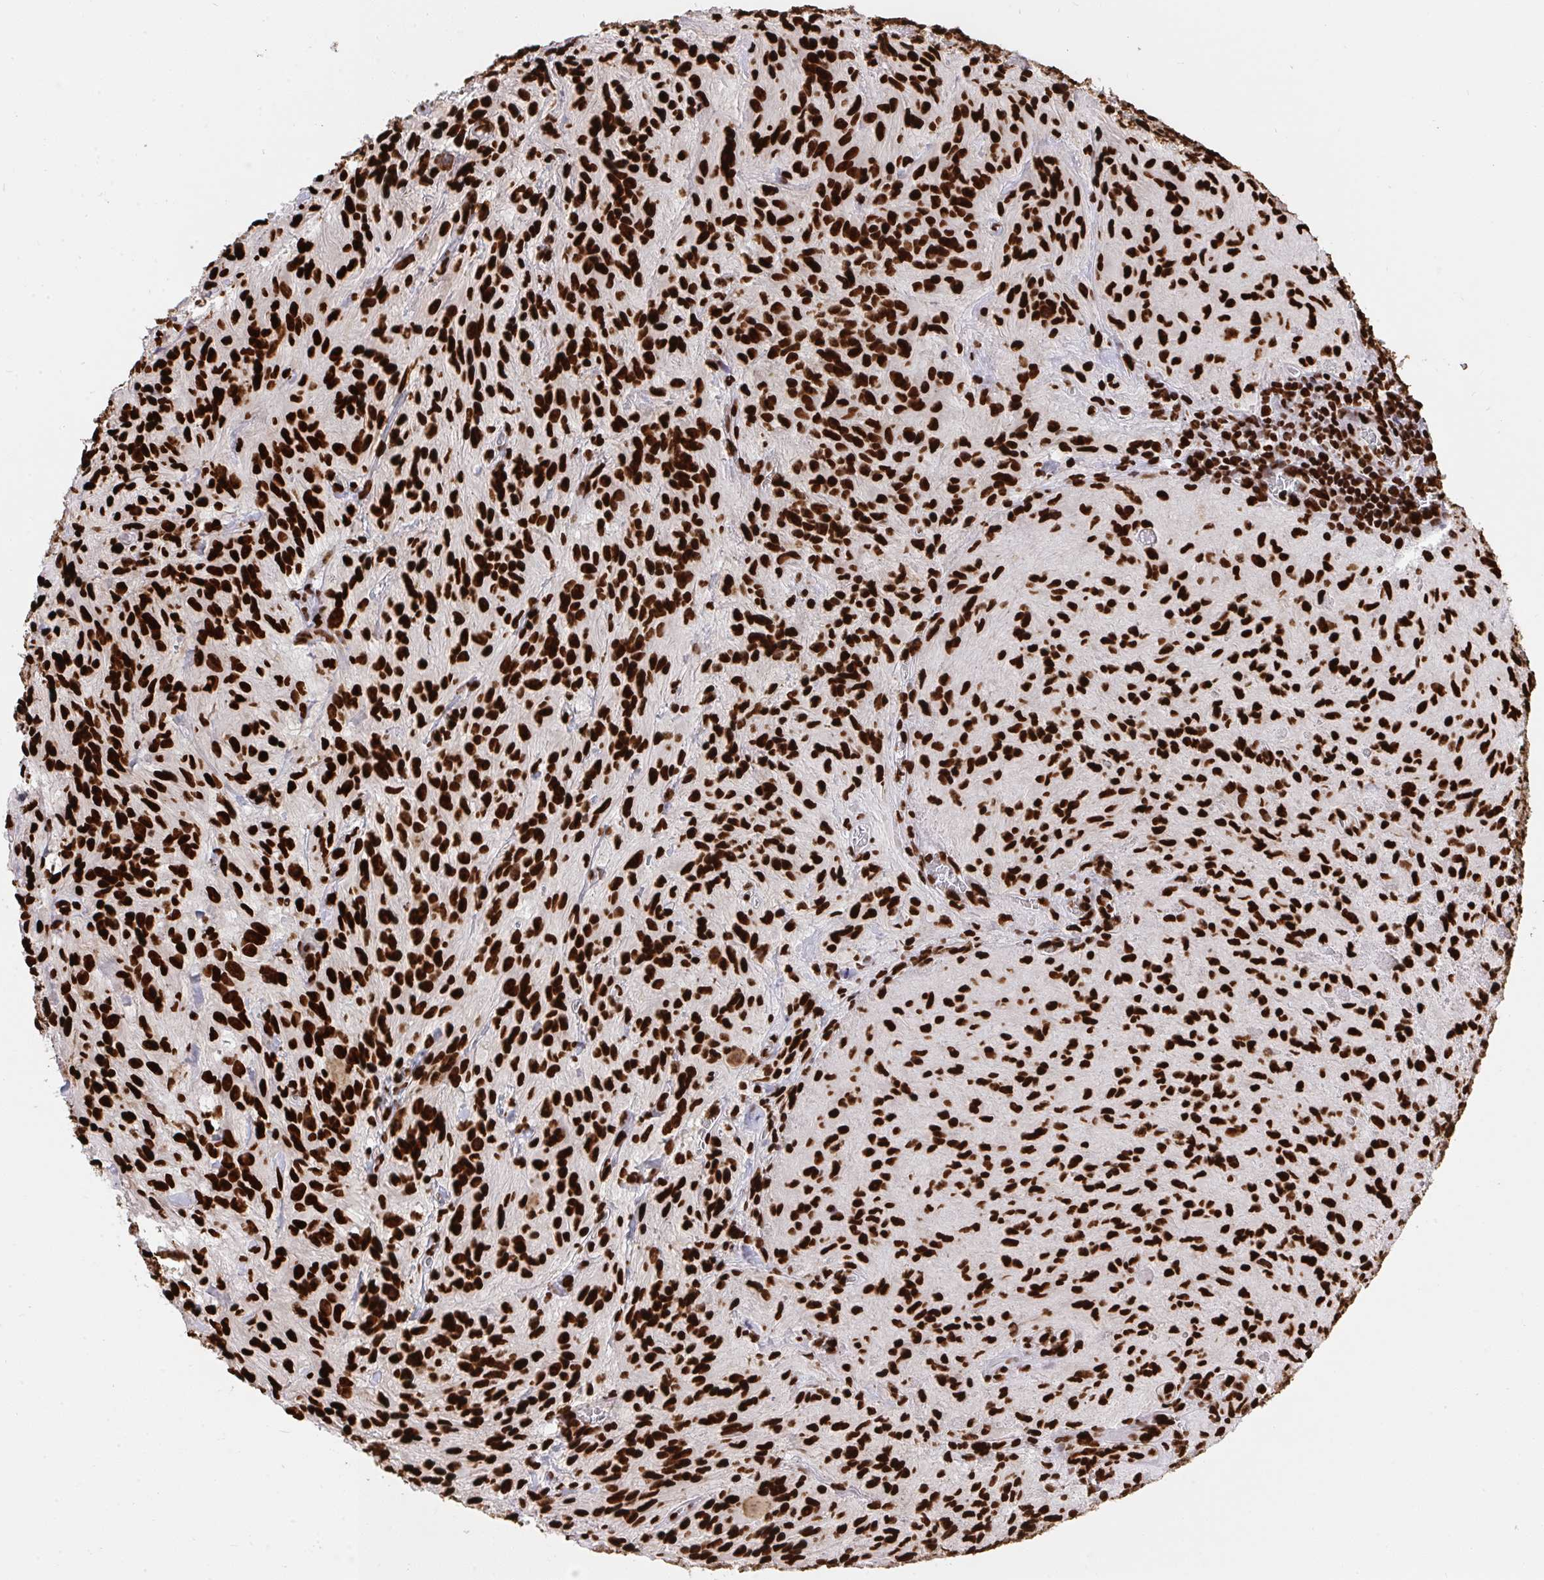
{"staining": {"intensity": "strong", "quantity": ">75%", "location": "nuclear"}, "tissue": "glioma", "cell_type": "Tumor cells", "image_type": "cancer", "snomed": [{"axis": "morphology", "description": "Glioma, malignant, High grade"}, {"axis": "topography", "description": "Brain"}], "caption": "Immunohistochemical staining of human glioma exhibits high levels of strong nuclear protein positivity in approximately >75% of tumor cells.", "gene": "HNRNPL", "patient": {"sex": "male", "age": 47}}